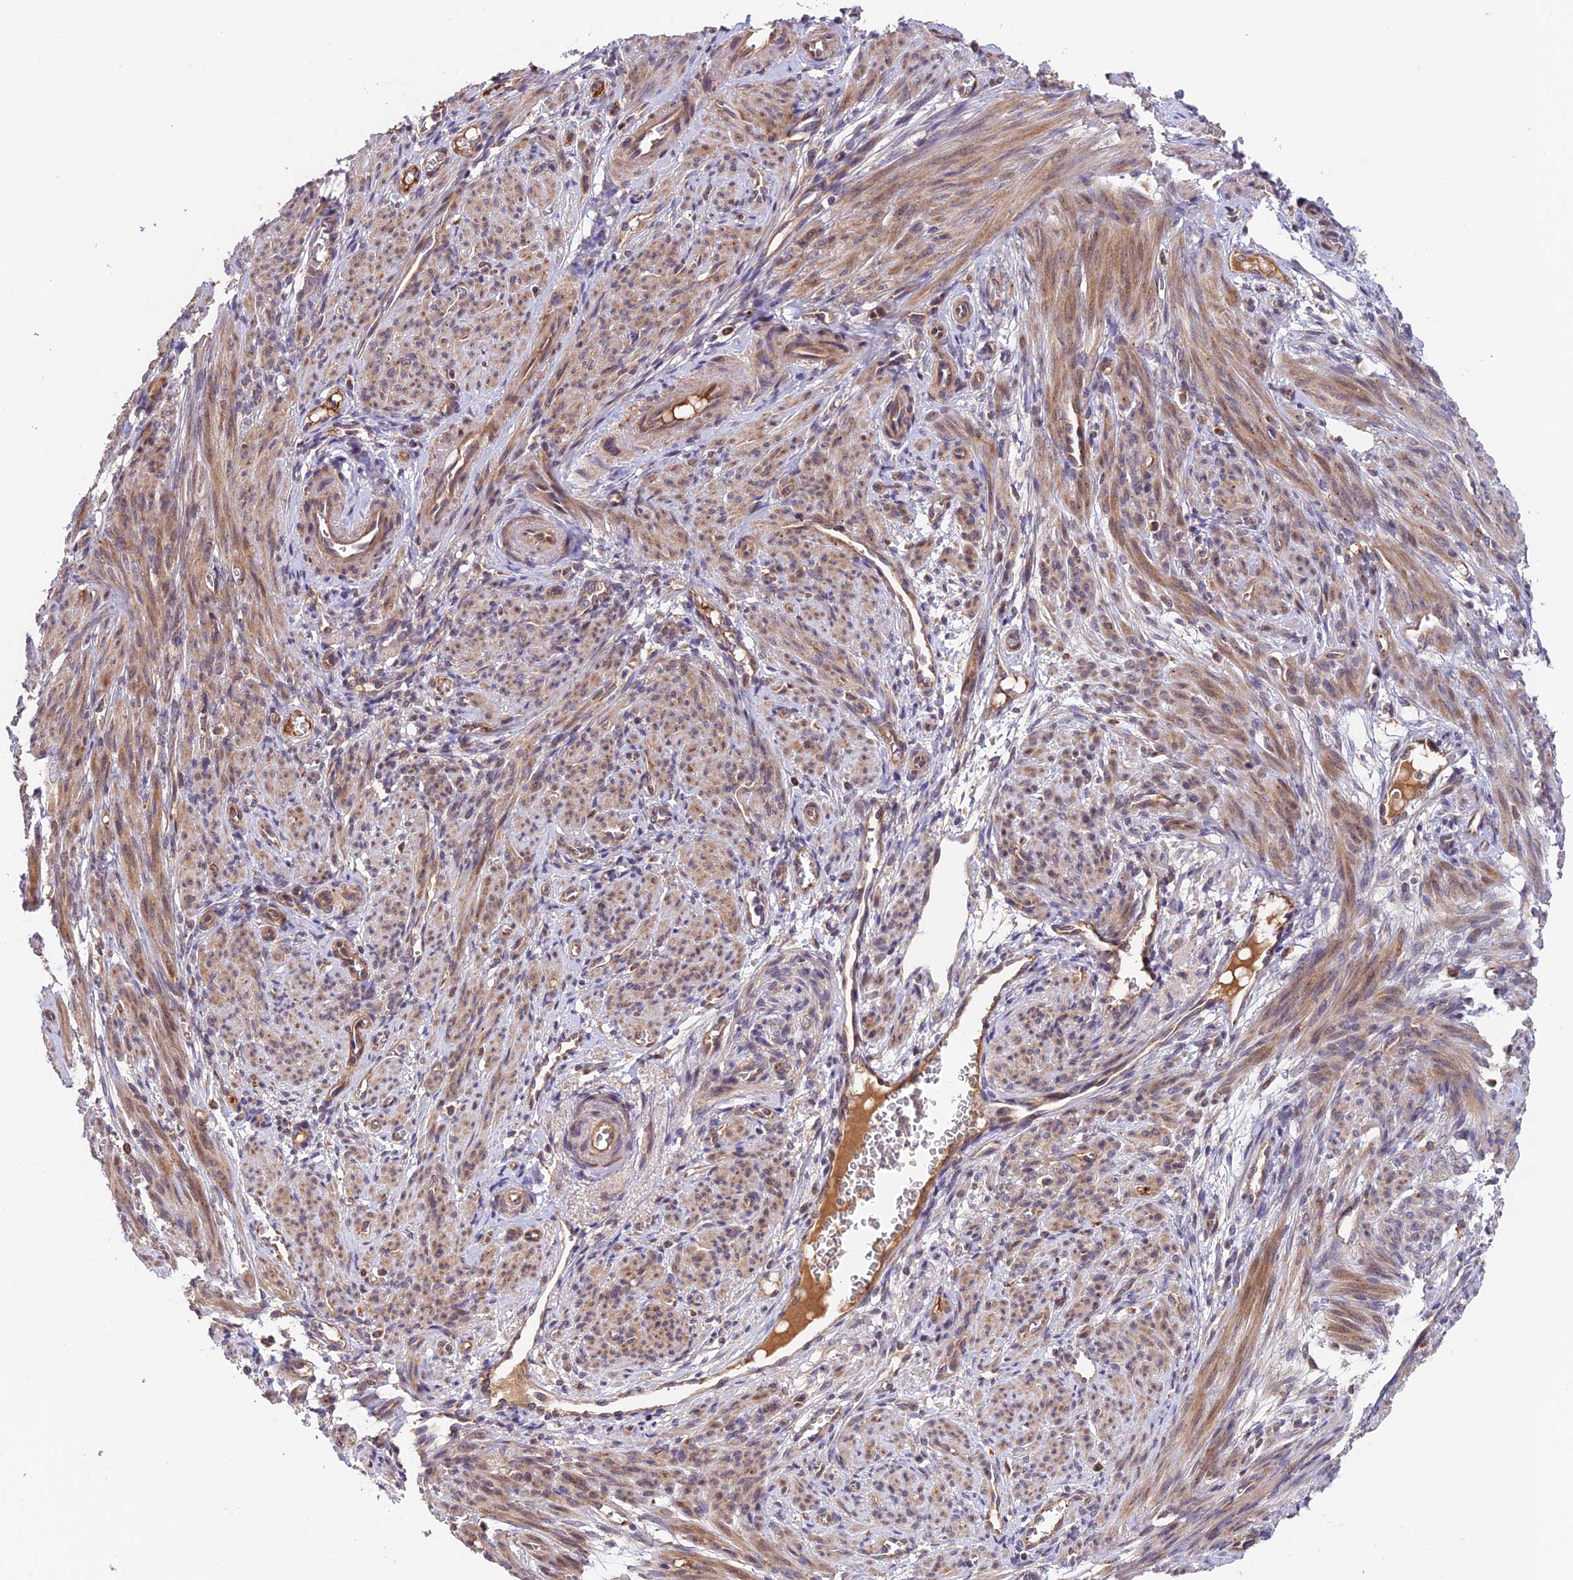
{"staining": {"intensity": "moderate", "quantity": "25%-75%", "location": "cytoplasmic/membranous"}, "tissue": "smooth muscle", "cell_type": "Smooth muscle cells", "image_type": "normal", "snomed": [{"axis": "morphology", "description": "Normal tissue, NOS"}, {"axis": "topography", "description": "Smooth muscle"}], "caption": "Immunohistochemistry histopathology image of unremarkable human smooth muscle stained for a protein (brown), which shows medium levels of moderate cytoplasmic/membranous staining in approximately 25%-75% of smooth muscle cells.", "gene": "MNS1", "patient": {"sex": "female", "age": 39}}